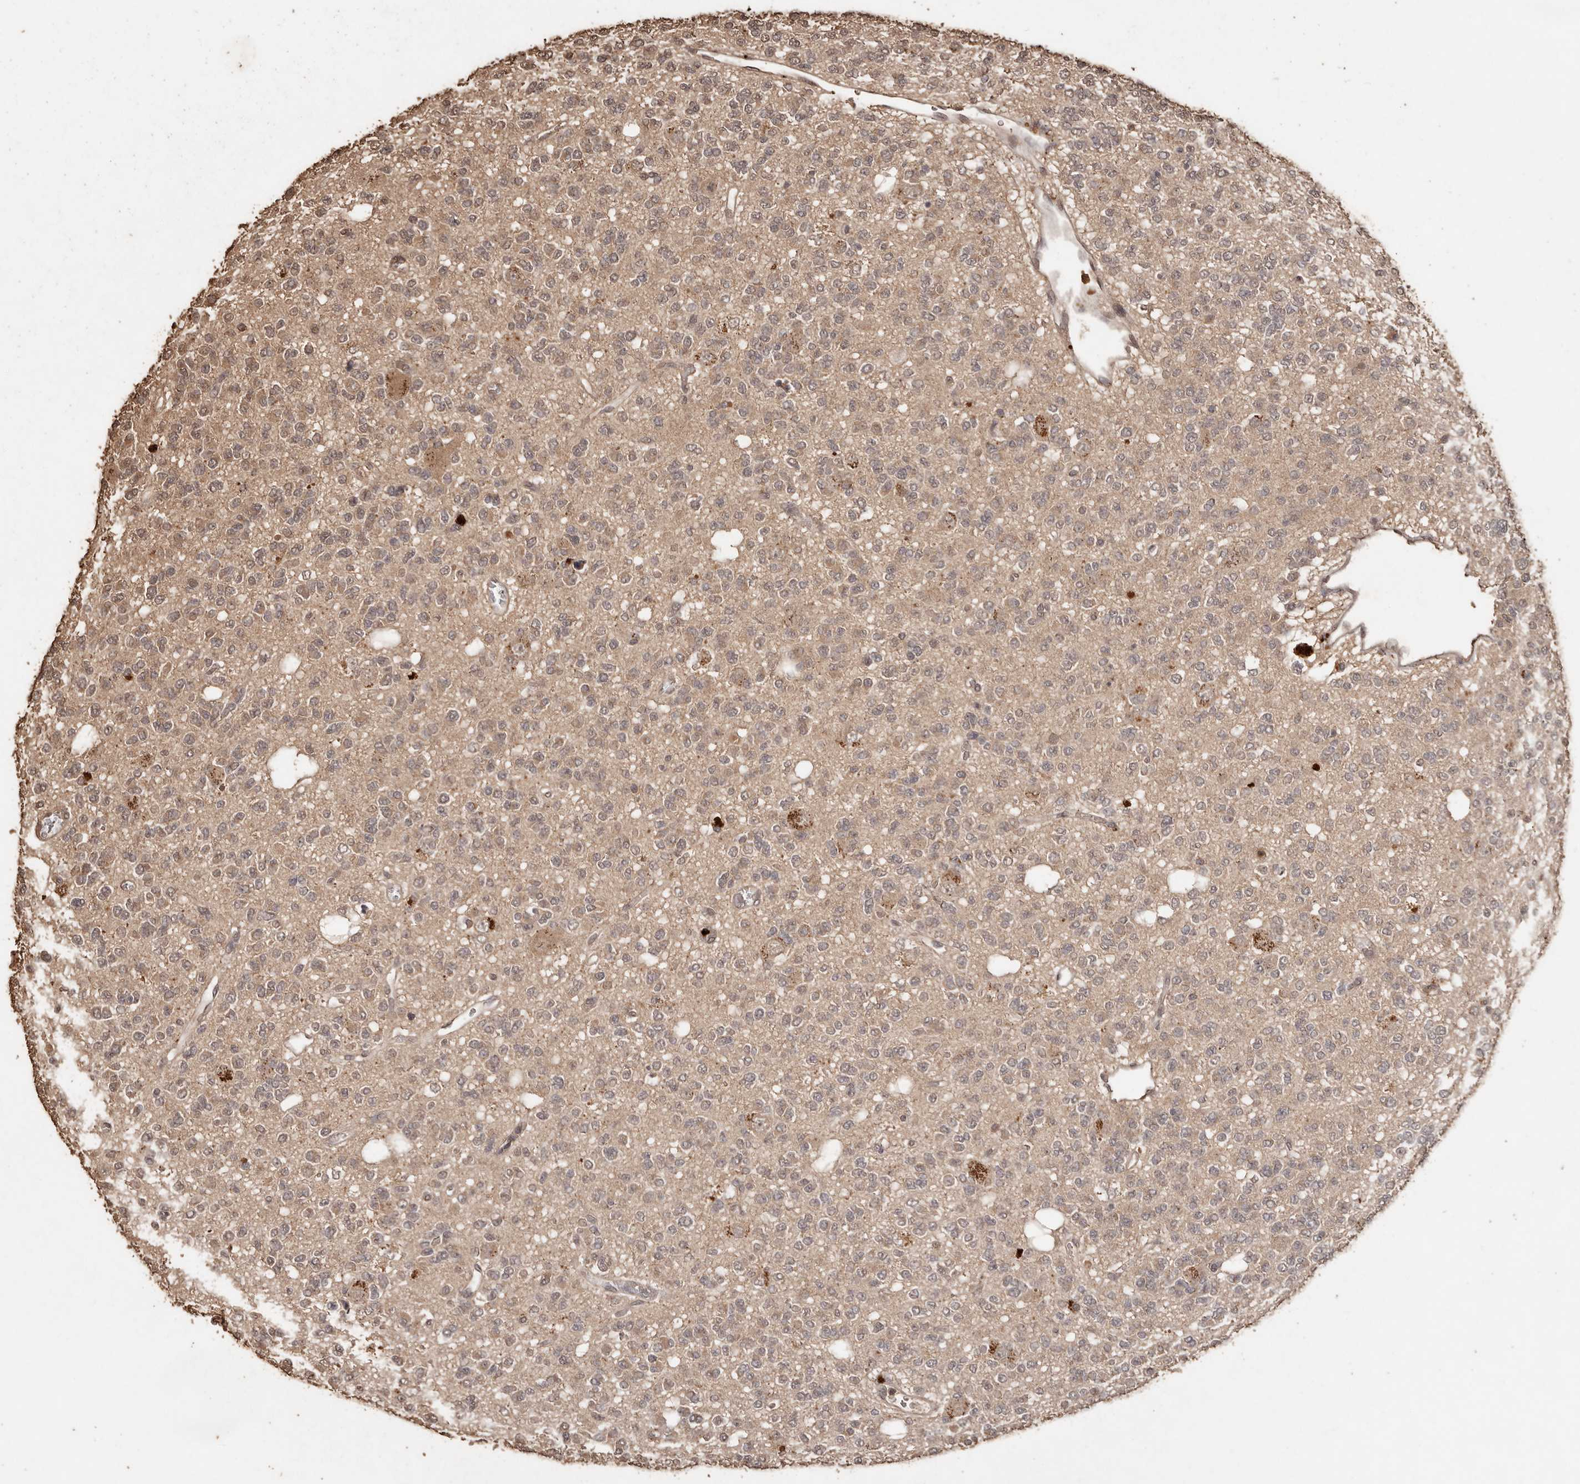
{"staining": {"intensity": "weak", "quantity": ">75%", "location": "cytoplasmic/membranous,nuclear"}, "tissue": "glioma", "cell_type": "Tumor cells", "image_type": "cancer", "snomed": [{"axis": "morphology", "description": "Glioma, malignant, Low grade"}, {"axis": "topography", "description": "Brain"}], "caption": "Glioma stained with a protein marker demonstrates weak staining in tumor cells.", "gene": "PKDCC", "patient": {"sex": "male", "age": 38}}